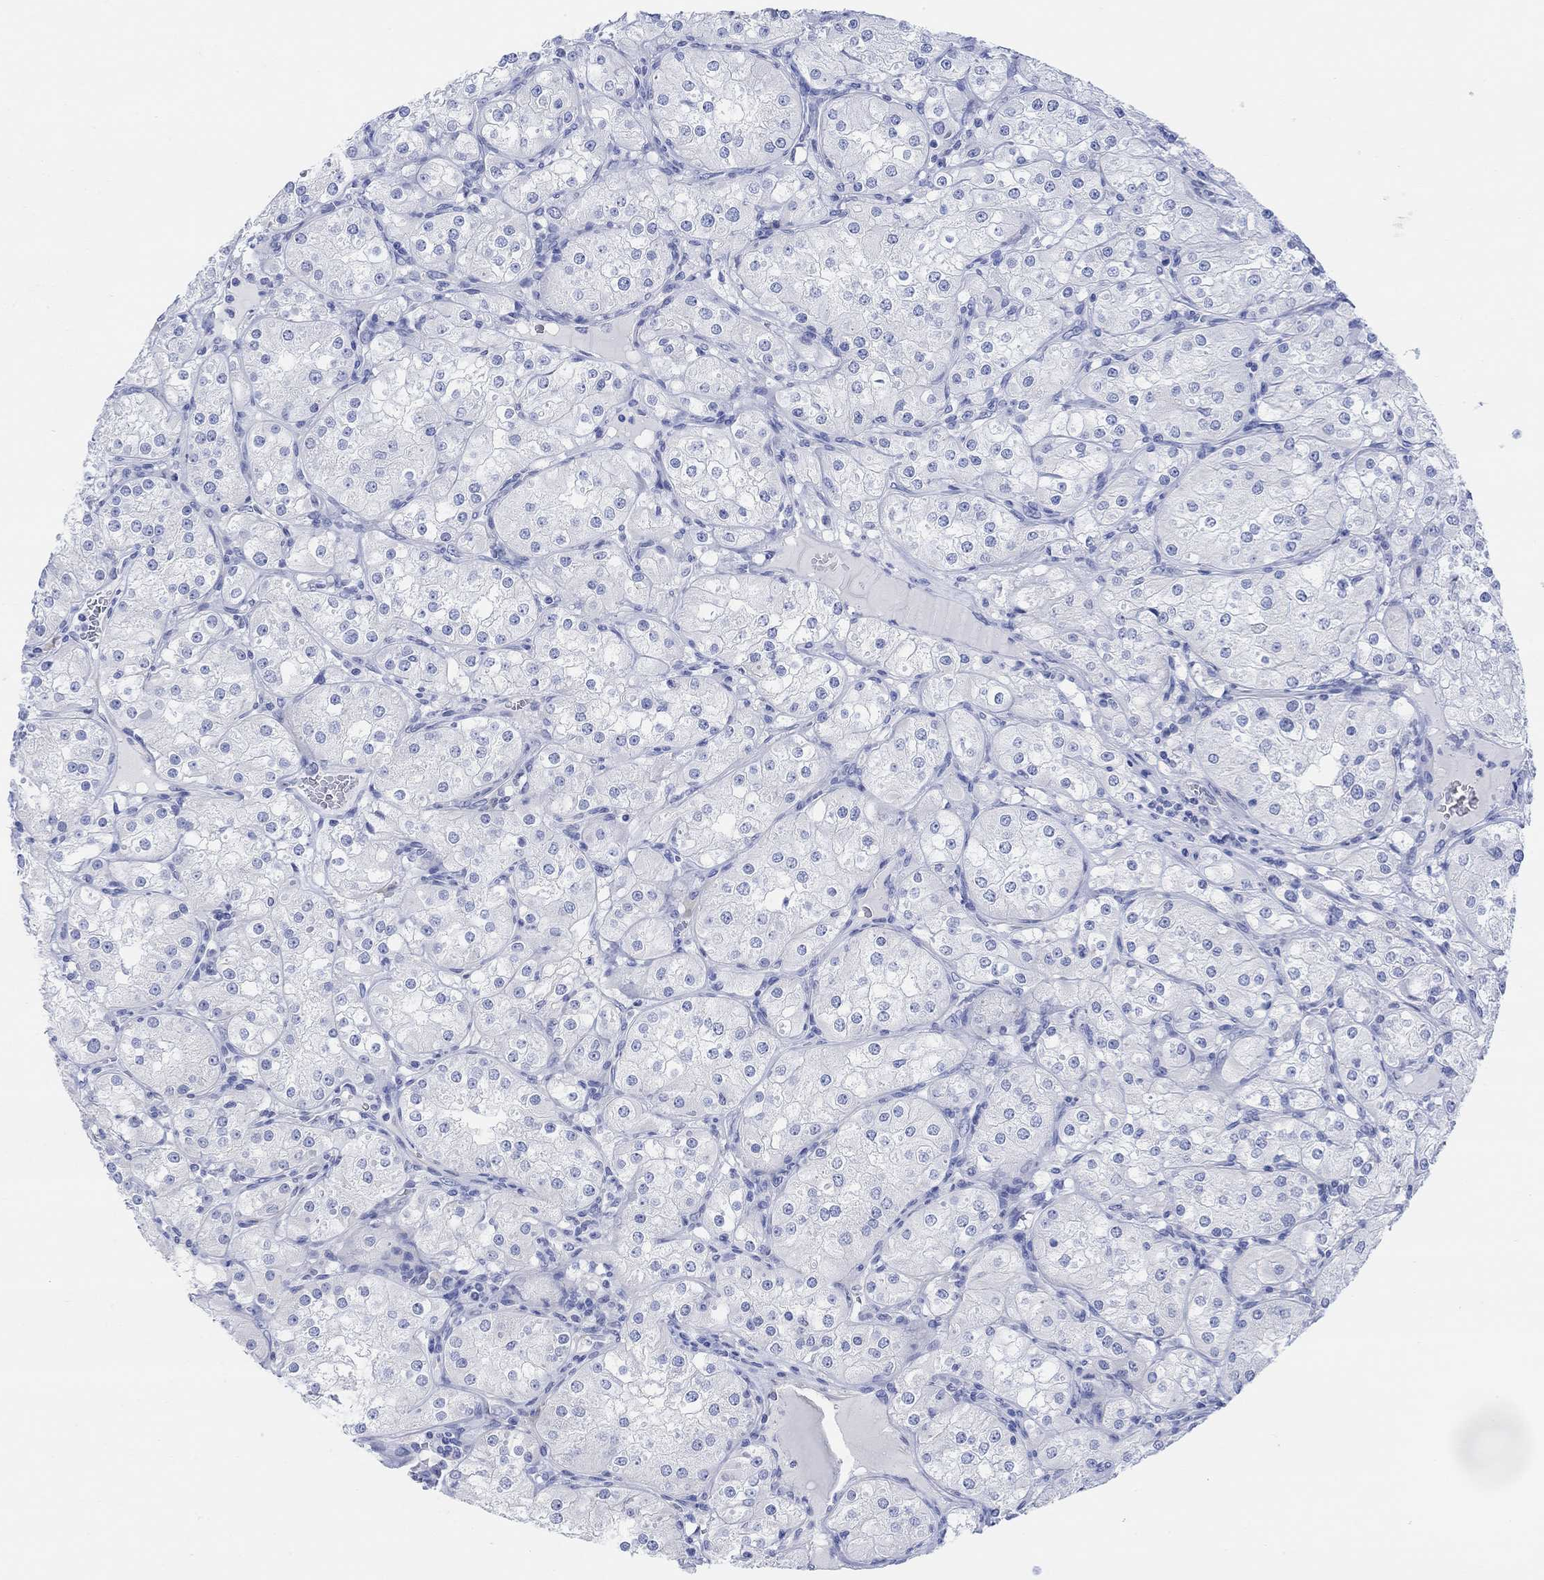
{"staining": {"intensity": "negative", "quantity": "none", "location": "none"}, "tissue": "renal cancer", "cell_type": "Tumor cells", "image_type": "cancer", "snomed": [{"axis": "morphology", "description": "Adenocarcinoma, NOS"}, {"axis": "topography", "description": "Kidney"}], "caption": "Tumor cells show no significant protein positivity in renal adenocarcinoma.", "gene": "GNG13", "patient": {"sex": "male", "age": 77}}